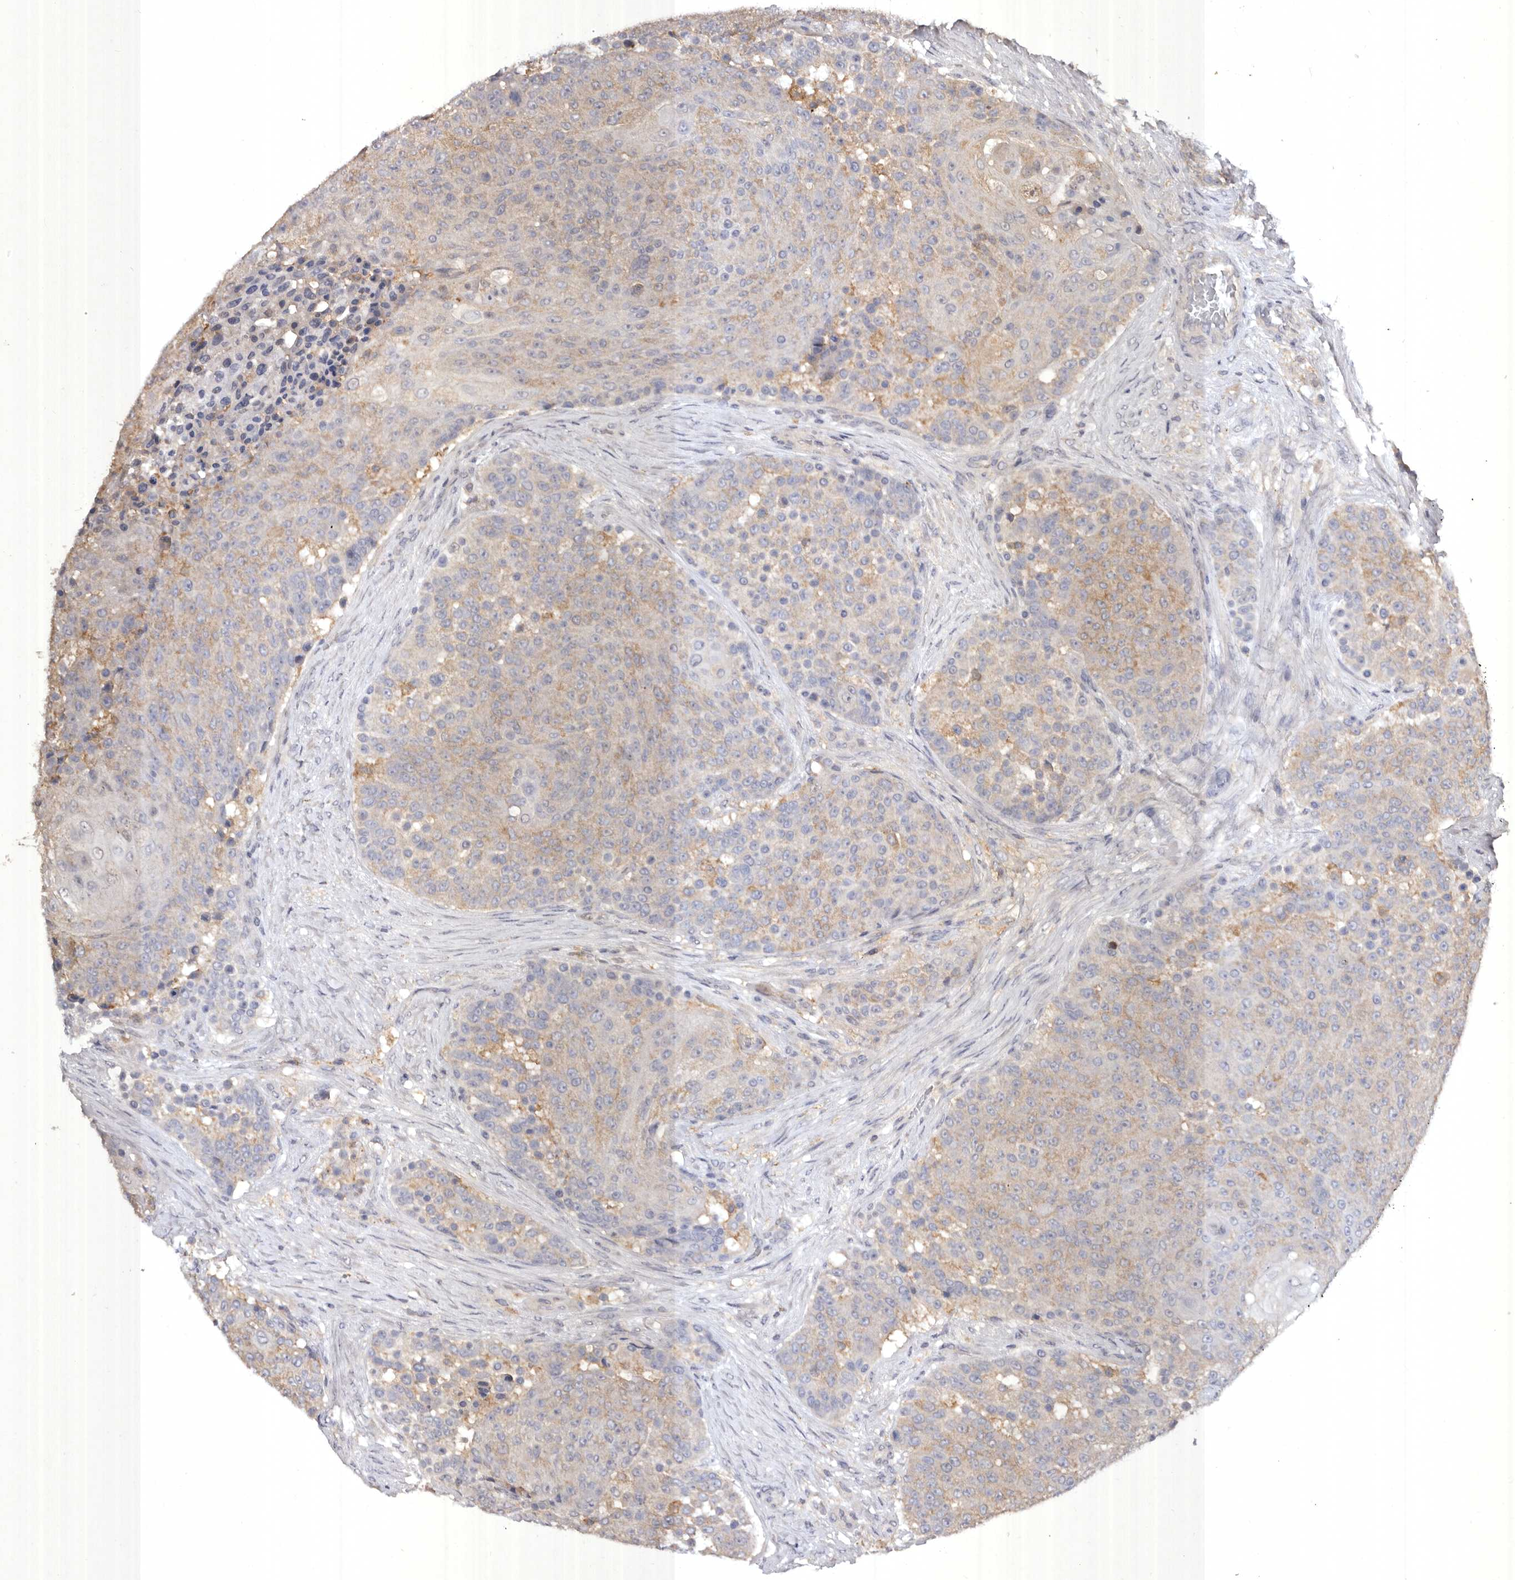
{"staining": {"intensity": "weak", "quantity": "<25%", "location": "cytoplasmic/membranous"}, "tissue": "urothelial cancer", "cell_type": "Tumor cells", "image_type": "cancer", "snomed": [{"axis": "morphology", "description": "Urothelial carcinoma, High grade"}, {"axis": "topography", "description": "Urinary bladder"}], "caption": "Histopathology image shows no significant protein positivity in tumor cells of urothelial carcinoma (high-grade). (DAB IHC visualized using brightfield microscopy, high magnification).", "gene": "EDEM1", "patient": {"sex": "female", "age": 63}}